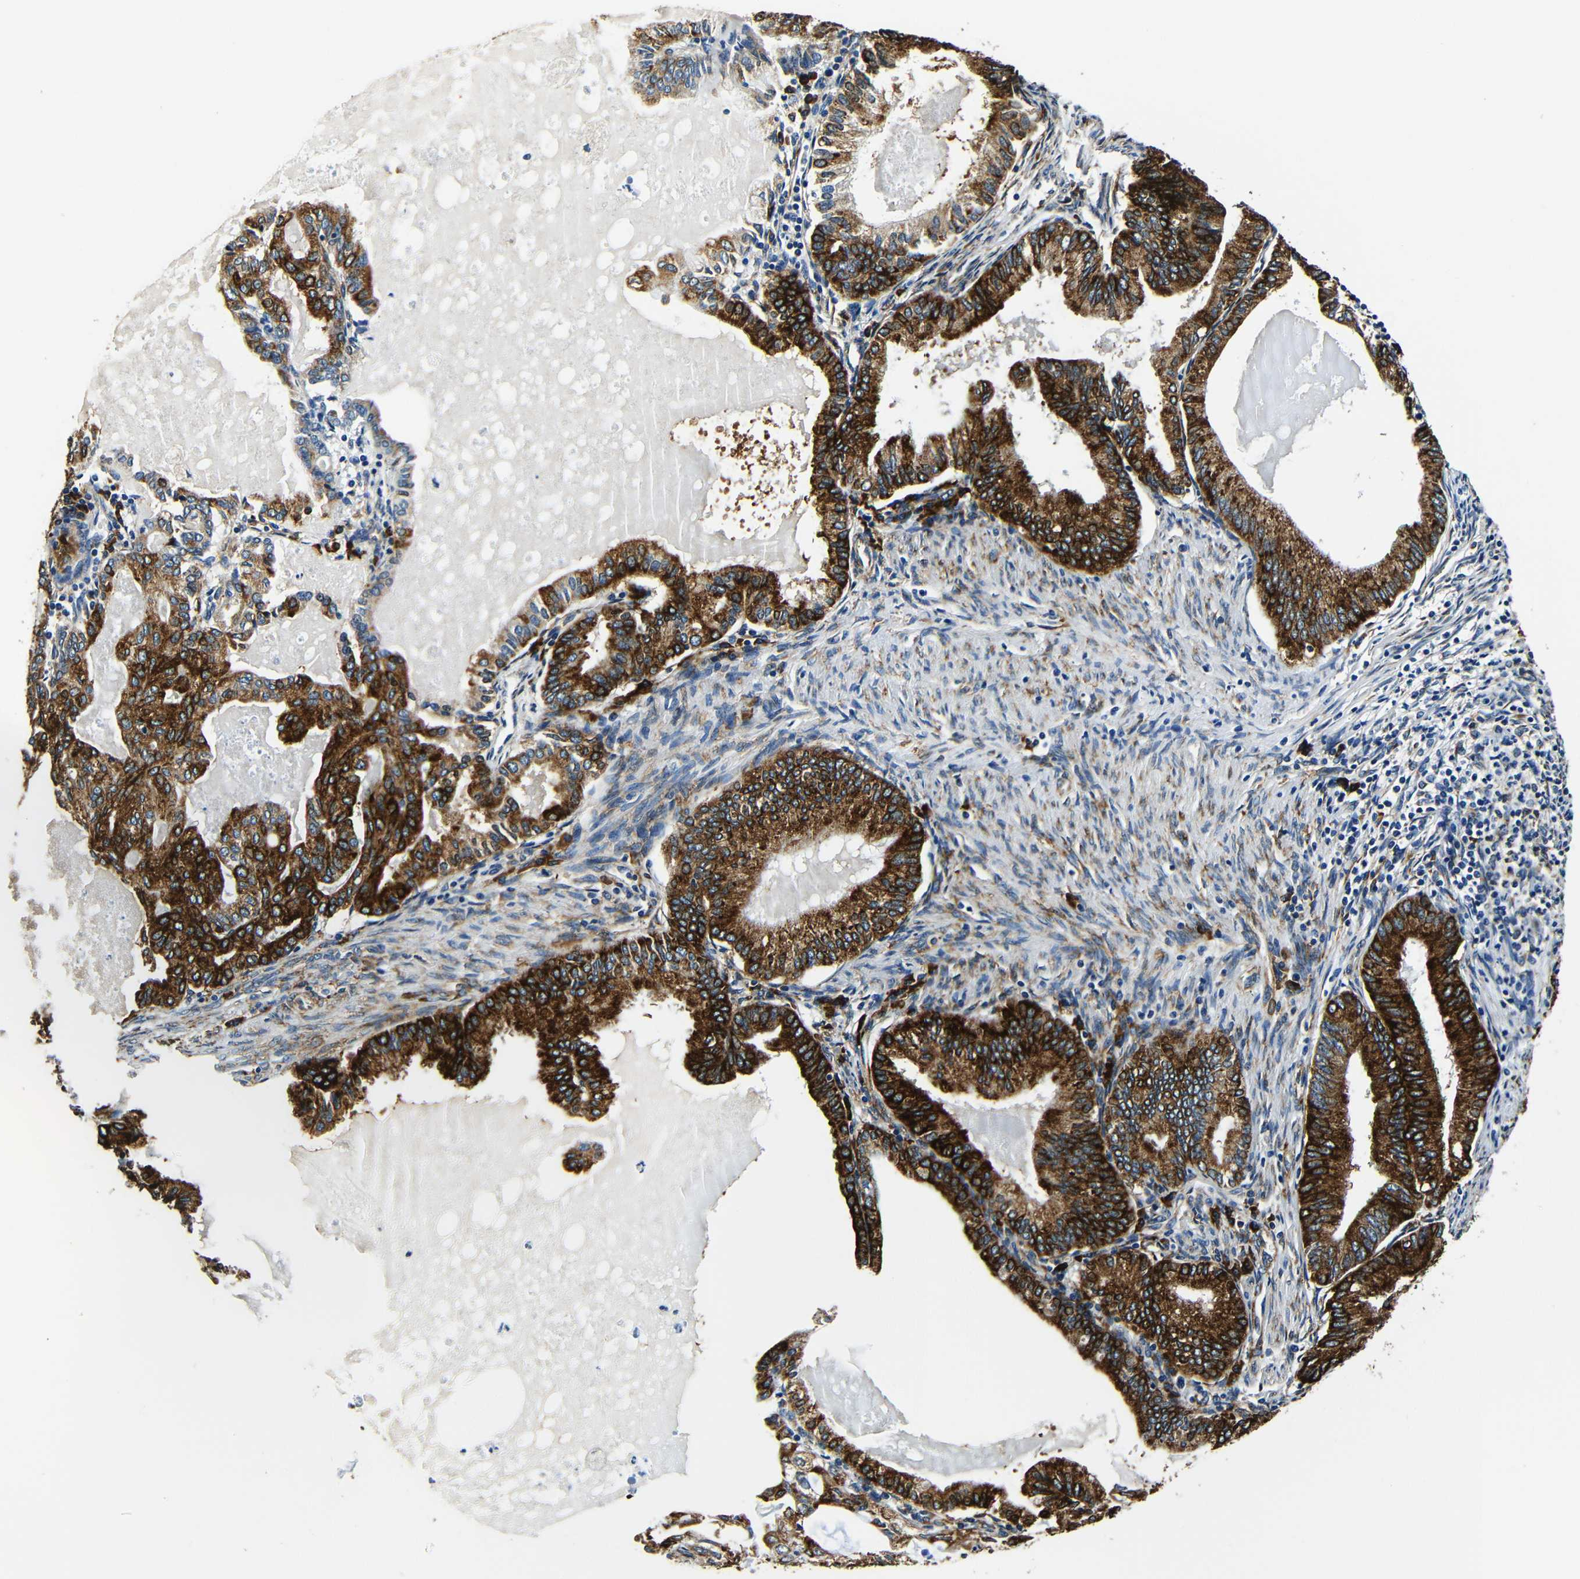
{"staining": {"intensity": "strong", "quantity": ">75%", "location": "cytoplasmic/membranous"}, "tissue": "endometrial cancer", "cell_type": "Tumor cells", "image_type": "cancer", "snomed": [{"axis": "morphology", "description": "Adenocarcinoma, NOS"}, {"axis": "topography", "description": "Endometrium"}], "caption": "About >75% of tumor cells in endometrial cancer display strong cytoplasmic/membranous protein expression as visualized by brown immunohistochemical staining.", "gene": "RRBP1", "patient": {"sex": "female", "age": 86}}